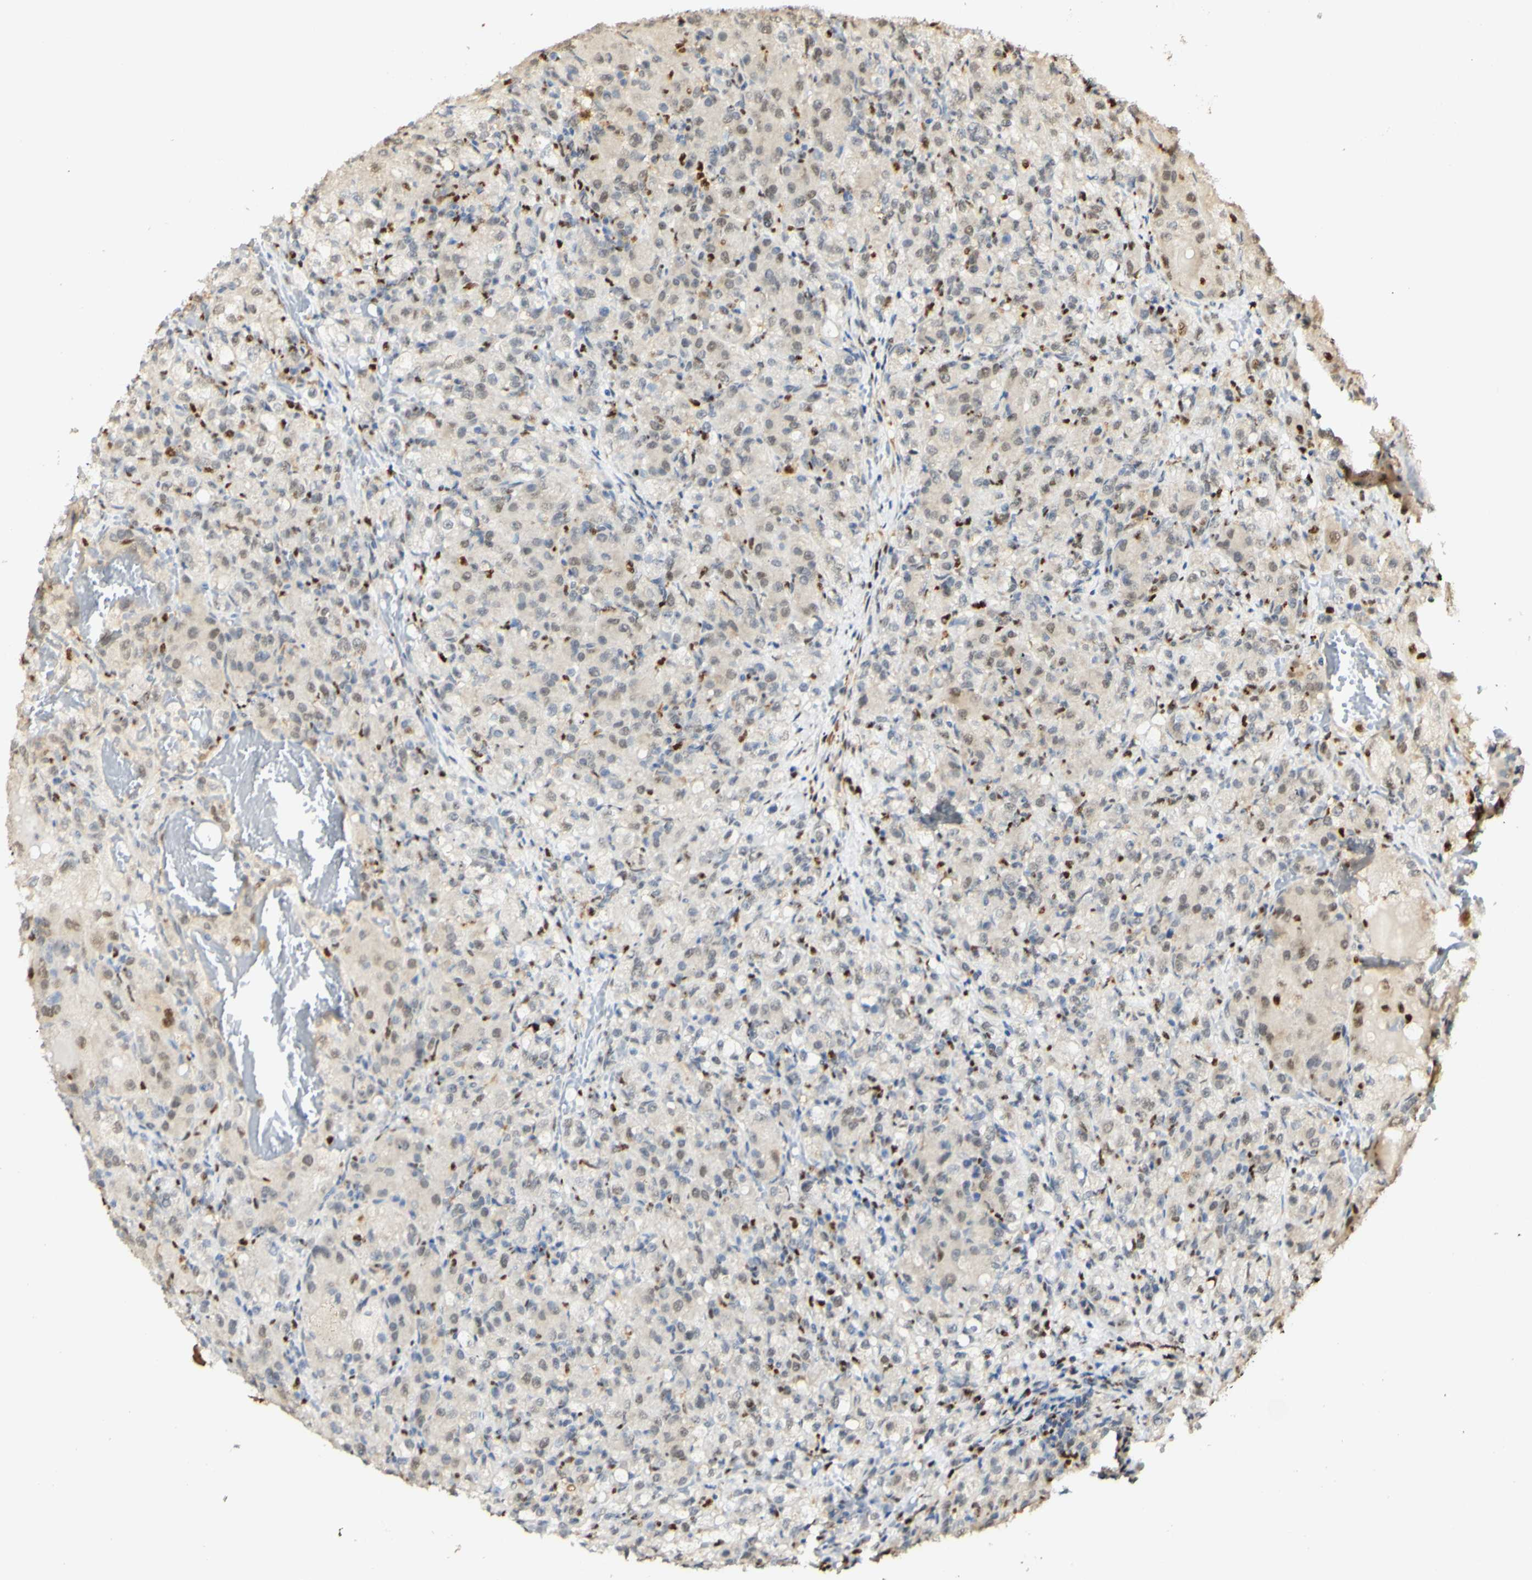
{"staining": {"intensity": "negative", "quantity": "none", "location": "none"}, "tissue": "renal cancer", "cell_type": "Tumor cells", "image_type": "cancer", "snomed": [{"axis": "morphology", "description": "Adenocarcinoma, NOS"}, {"axis": "topography", "description": "Kidney"}], "caption": "This is an immunohistochemistry image of human adenocarcinoma (renal). There is no expression in tumor cells.", "gene": "MAP3K4", "patient": {"sex": "male", "age": 61}}